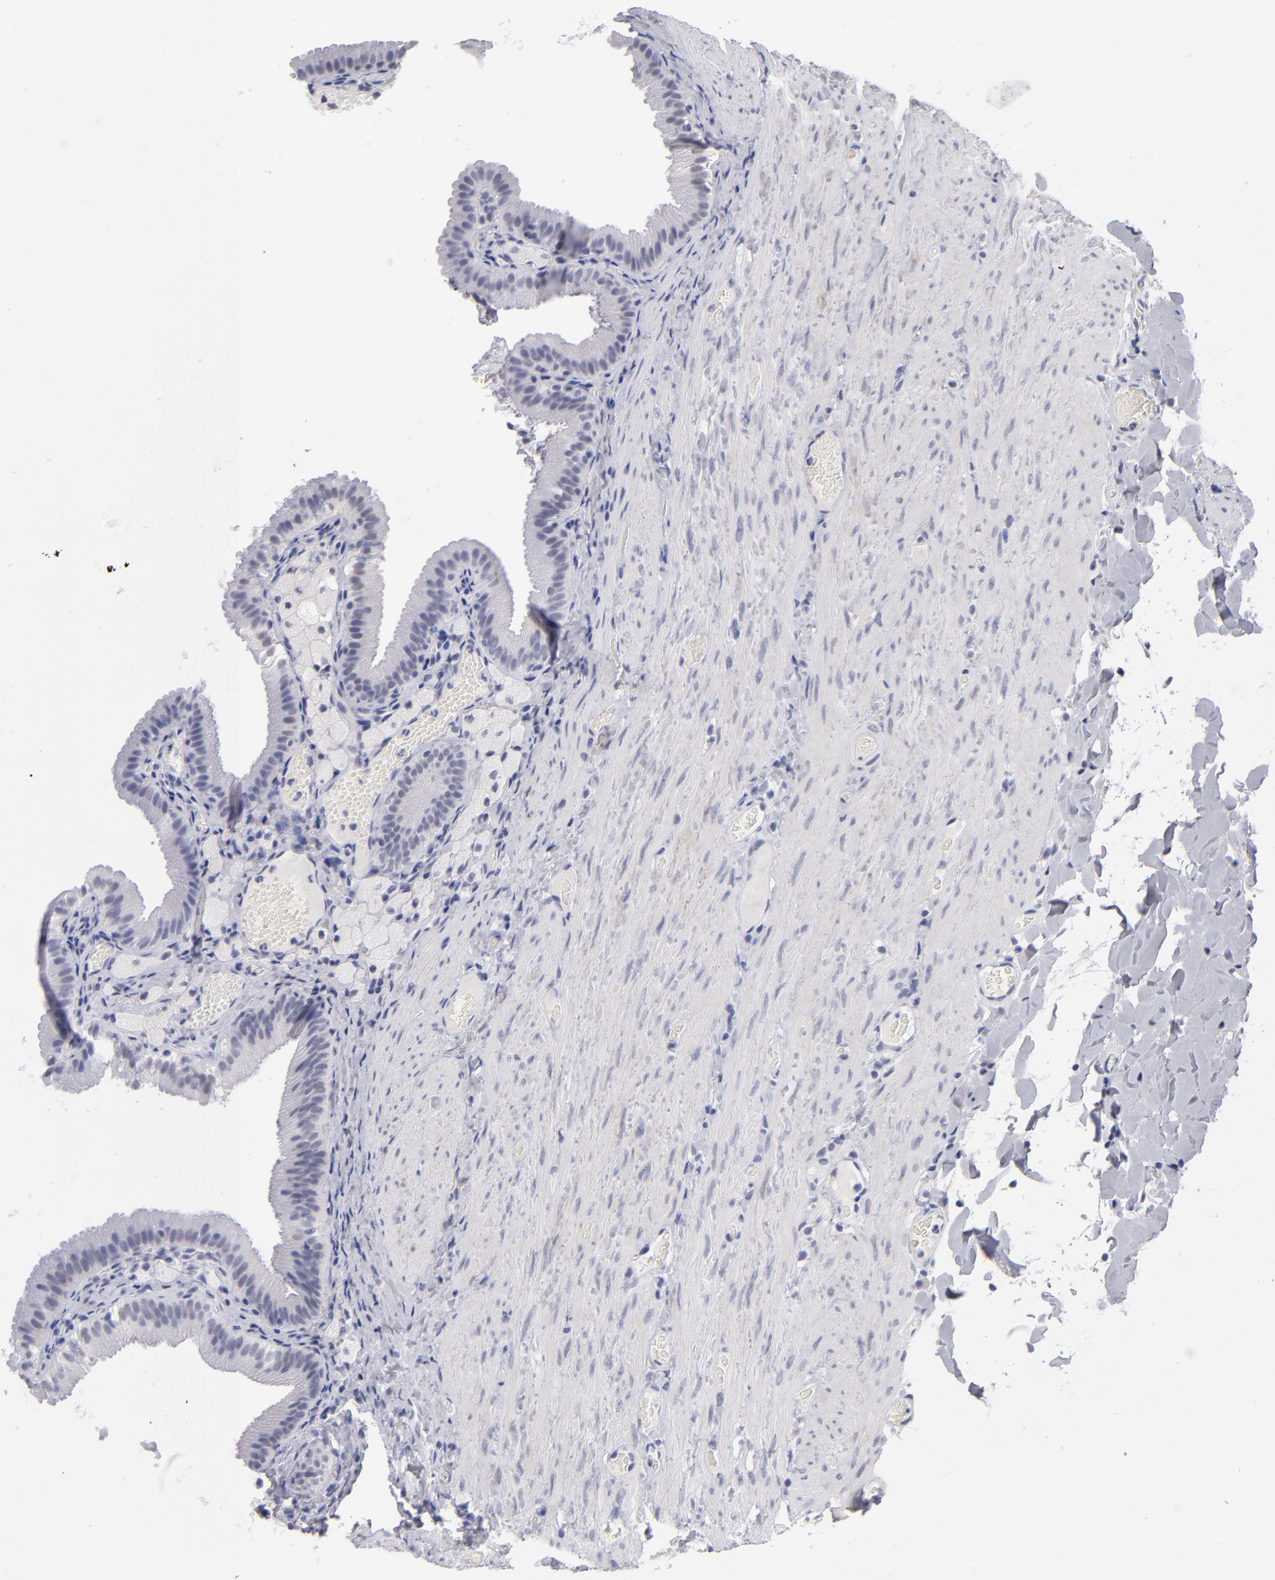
{"staining": {"intensity": "weak", "quantity": "25%-75%", "location": "nuclear"}, "tissue": "gallbladder", "cell_type": "Glandular cells", "image_type": "normal", "snomed": [{"axis": "morphology", "description": "Normal tissue, NOS"}, {"axis": "topography", "description": "Gallbladder"}], "caption": "DAB immunohistochemical staining of unremarkable human gallbladder demonstrates weak nuclear protein positivity in about 25%-75% of glandular cells.", "gene": "TEX11", "patient": {"sex": "female", "age": 24}}